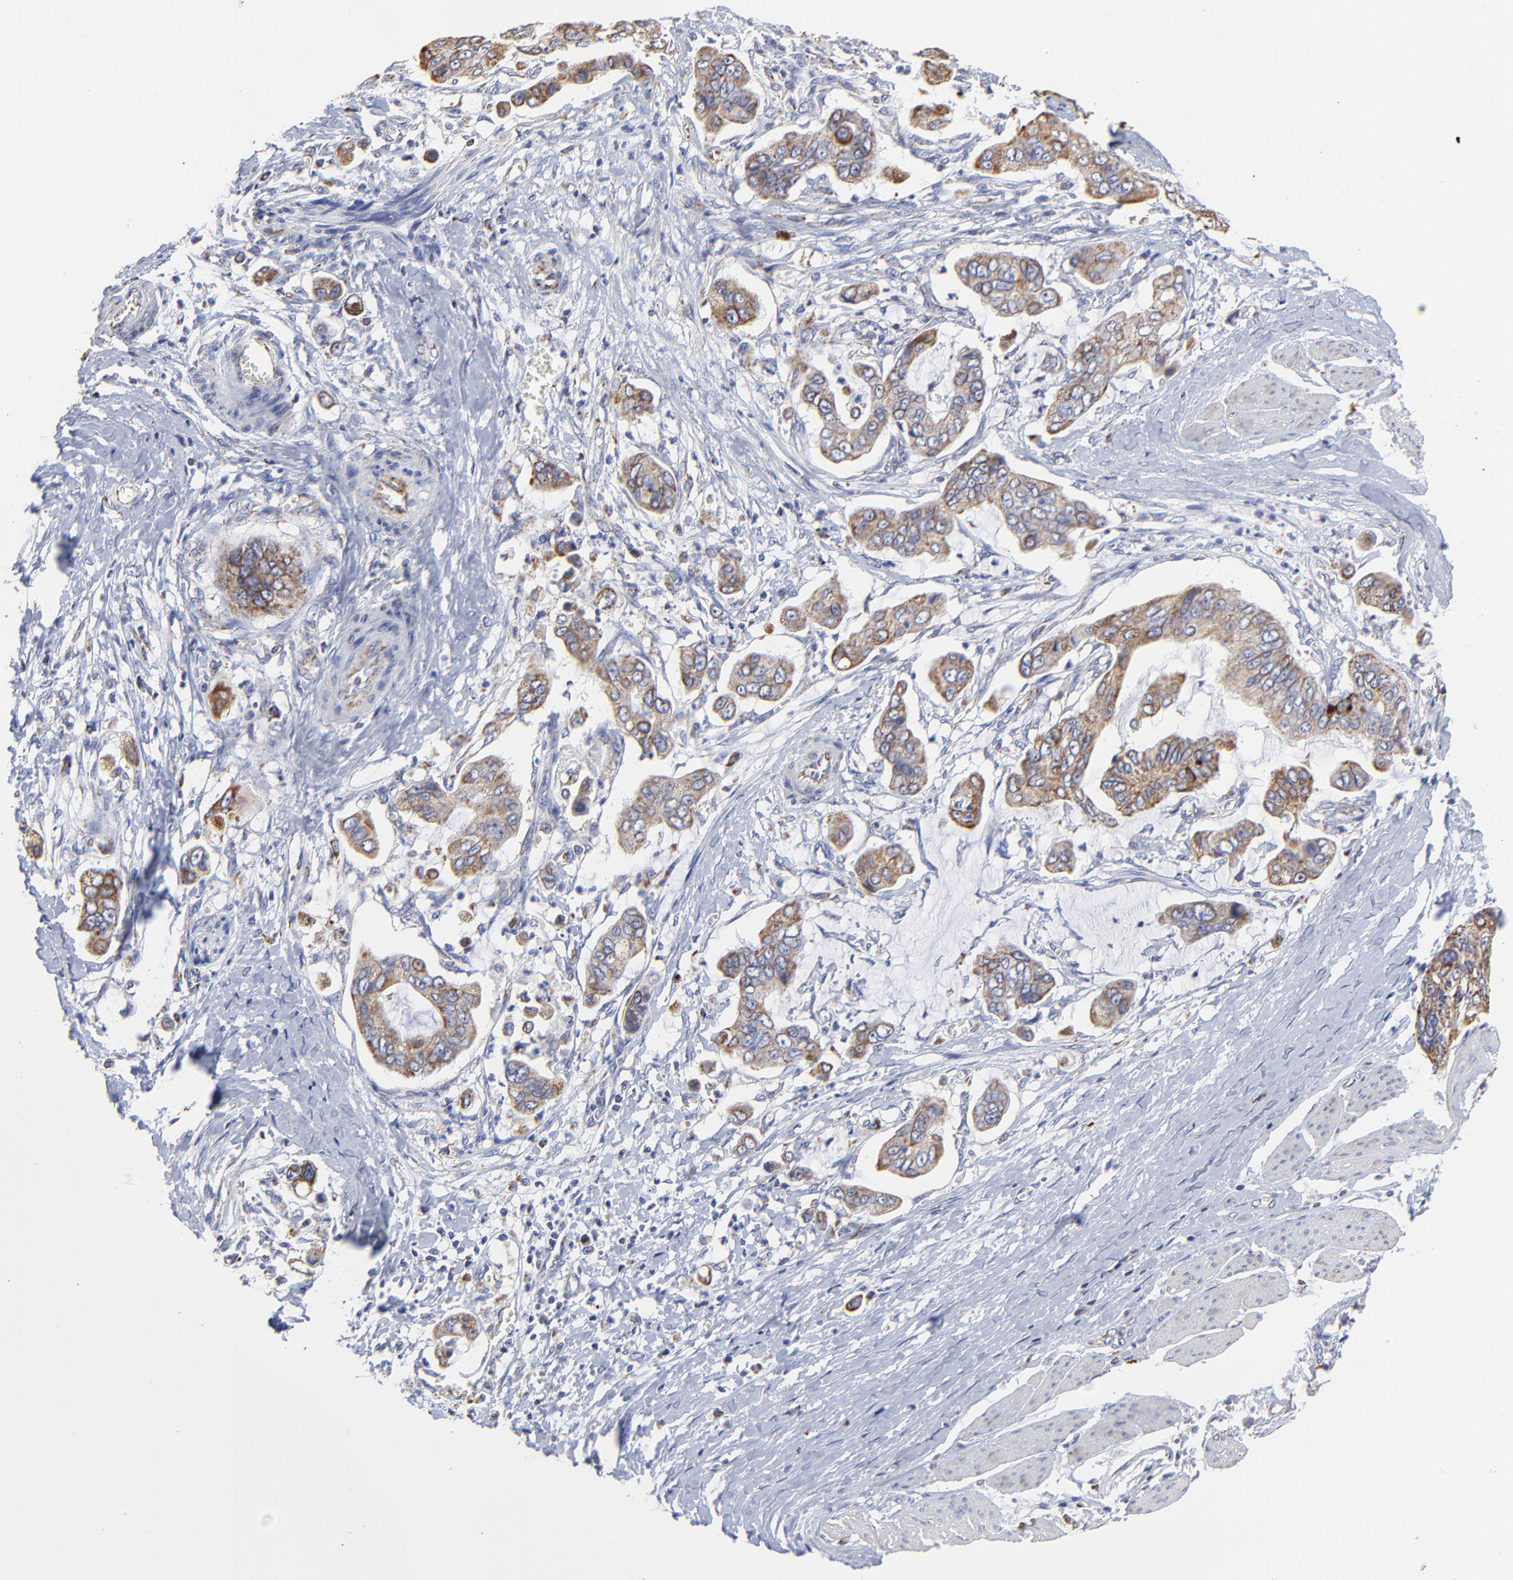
{"staining": {"intensity": "strong", "quantity": "25%-75%", "location": "cytoplasmic/membranous"}, "tissue": "stomach cancer", "cell_type": "Tumor cells", "image_type": "cancer", "snomed": [{"axis": "morphology", "description": "Adenocarcinoma, NOS"}, {"axis": "topography", "description": "Stomach, upper"}], "caption": "Immunohistochemistry (IHC) histopathology image of neoplastic tissue: human stomach adenocarcinoma stained using immunohistochemistry (IHC) demonstrates high levels of strong protein expression localized specifically in the cytoplasmic/membranous of tumor cells, appearing as a cytoplasmic/membranous brown color.", "gene": "PINK1", "patient": {"sex": "male", "age": 80}}